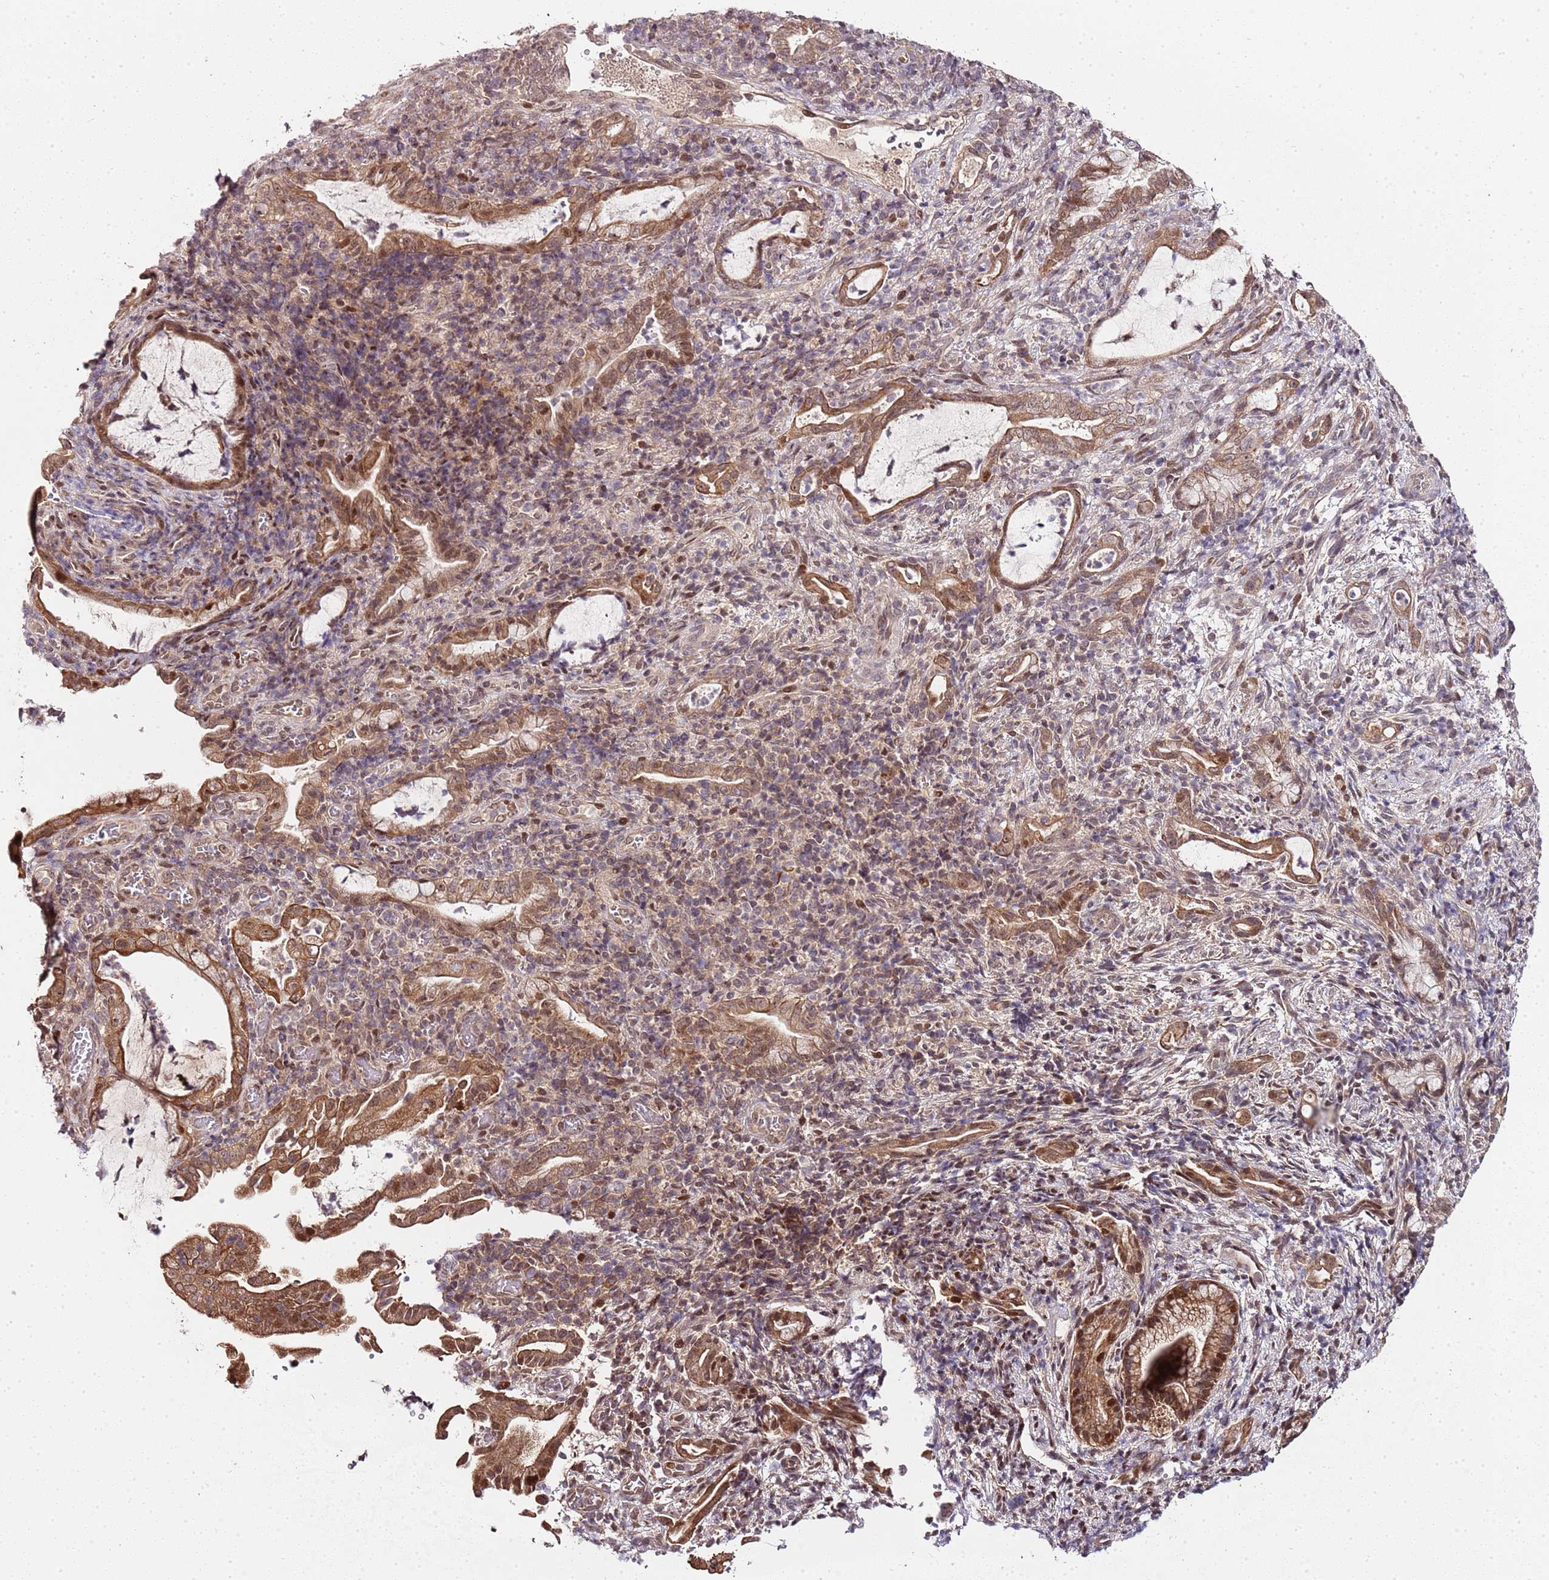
{"staining": {"intensity": "moderate", "quantity": ">75%", "location": "cytoplasmic/membranous,nuclear"}, "tissue": "pancreatic cancer", "cell_type": "Tumor cells", "image_type": "cancer", "snomed": [{"axis": "morphology", "description": "Normal tissue, NOS"}, {"axis": "morphology", "description": "Adenocarcinoma, NOS"}, {"axis": "topography", "description": "Pancreas"}], "caption": "Pancreatic cancer stained for a protein (brown) displays moderate cytoplasmic/membranous and nuclear positive positivity in approximately >75% of tumor cells.", "gene": "EDC3", "patient": {"sex": "female", "age": 55}}